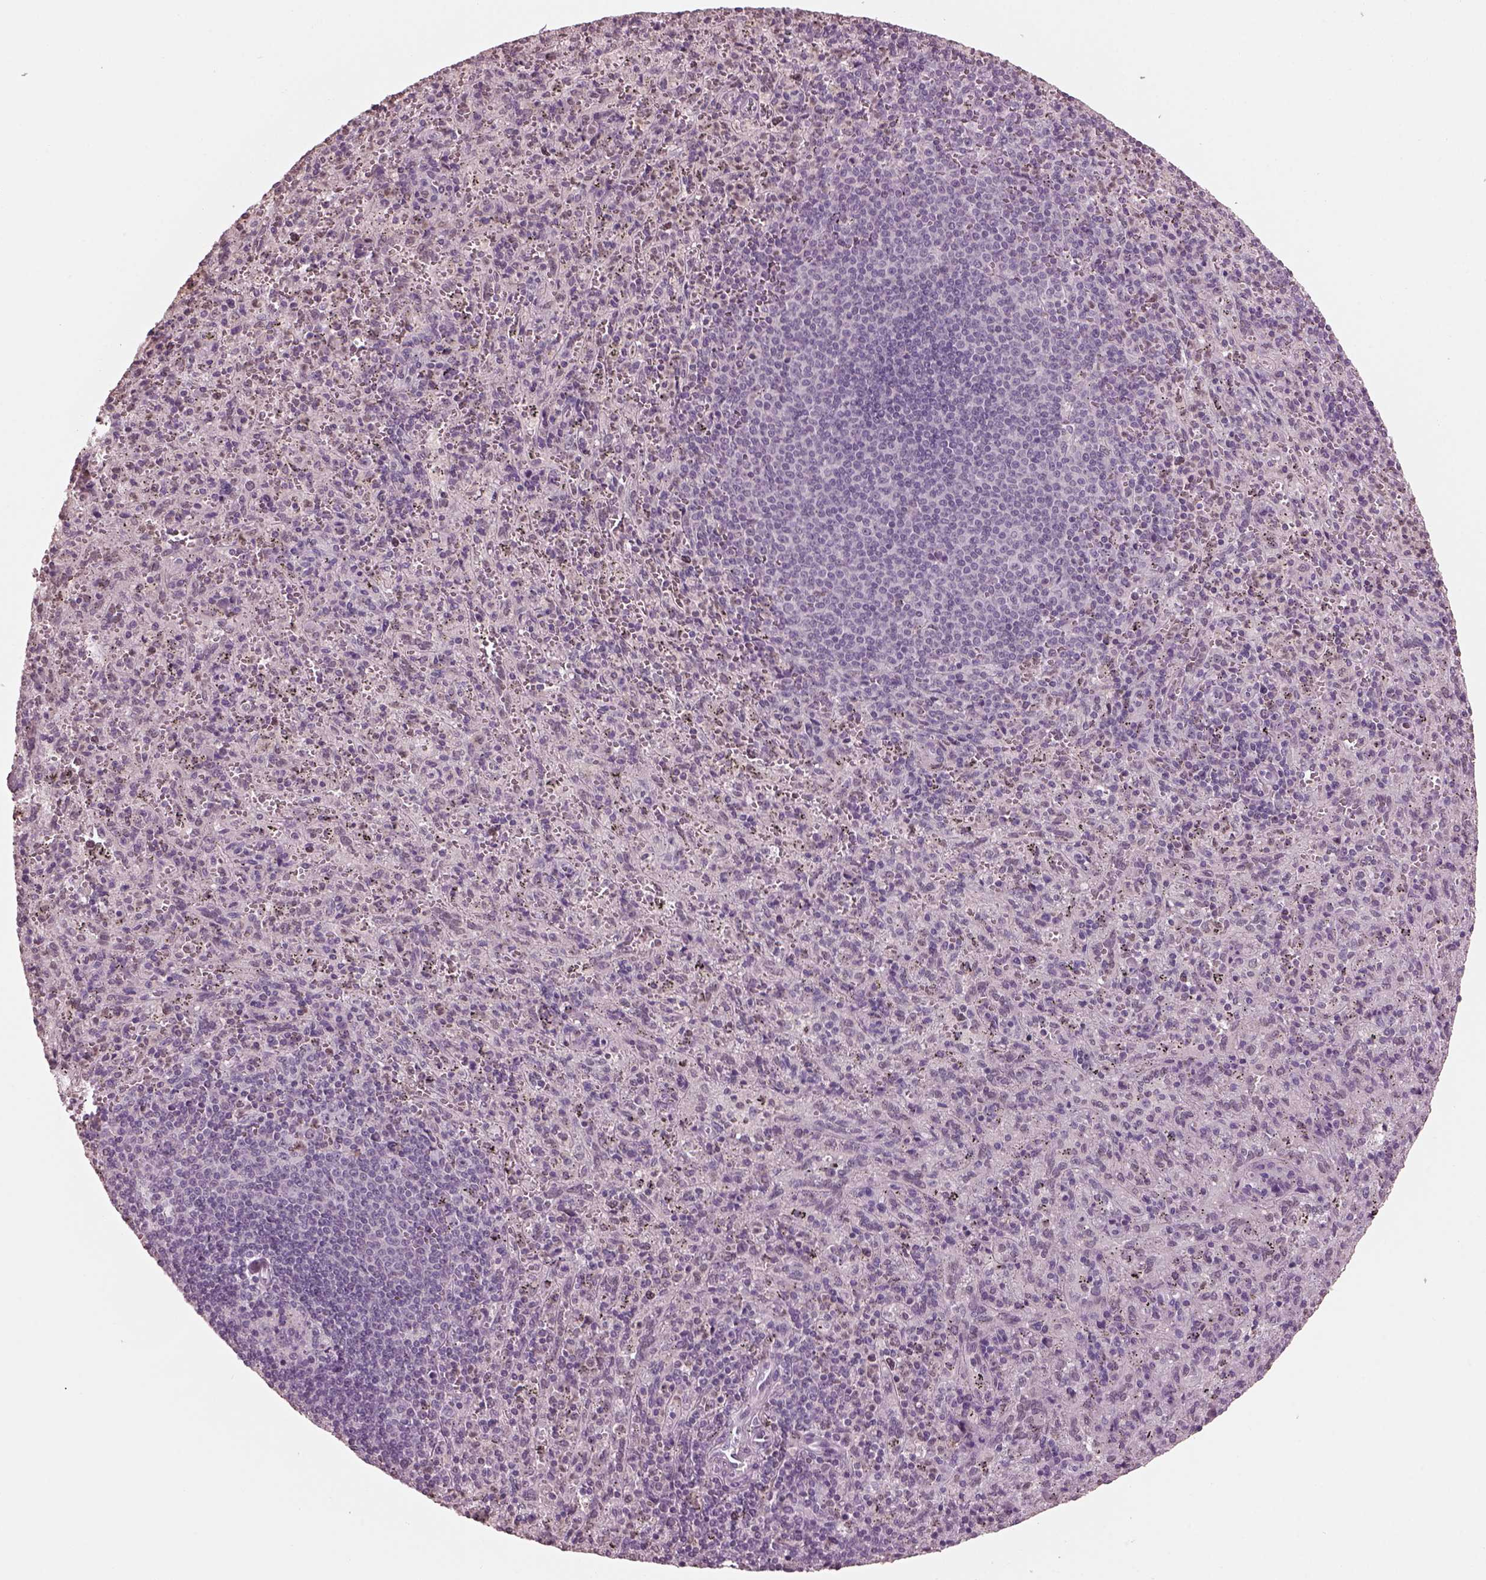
{"staining": {"intensity": "negative", "quantity": "none", "location": "none"}, "tissue": "spleen", "cell_type": "Cells in red pulp", "image_type": "normal", "snomed": [{"axis": "morphology", "description": "Normal tissue, NOS"}, {"axis": "topography", "description": "Spleen"}], "caption": "Benign spleen was stained to show a protein in brown. There is no significant positivity in cells in red pulp. (DAB (3,3'-diaminobenzidine) IHC, high magnification).", "gene": "TSKS", "patient": {"sex": "male", "age": 57}}